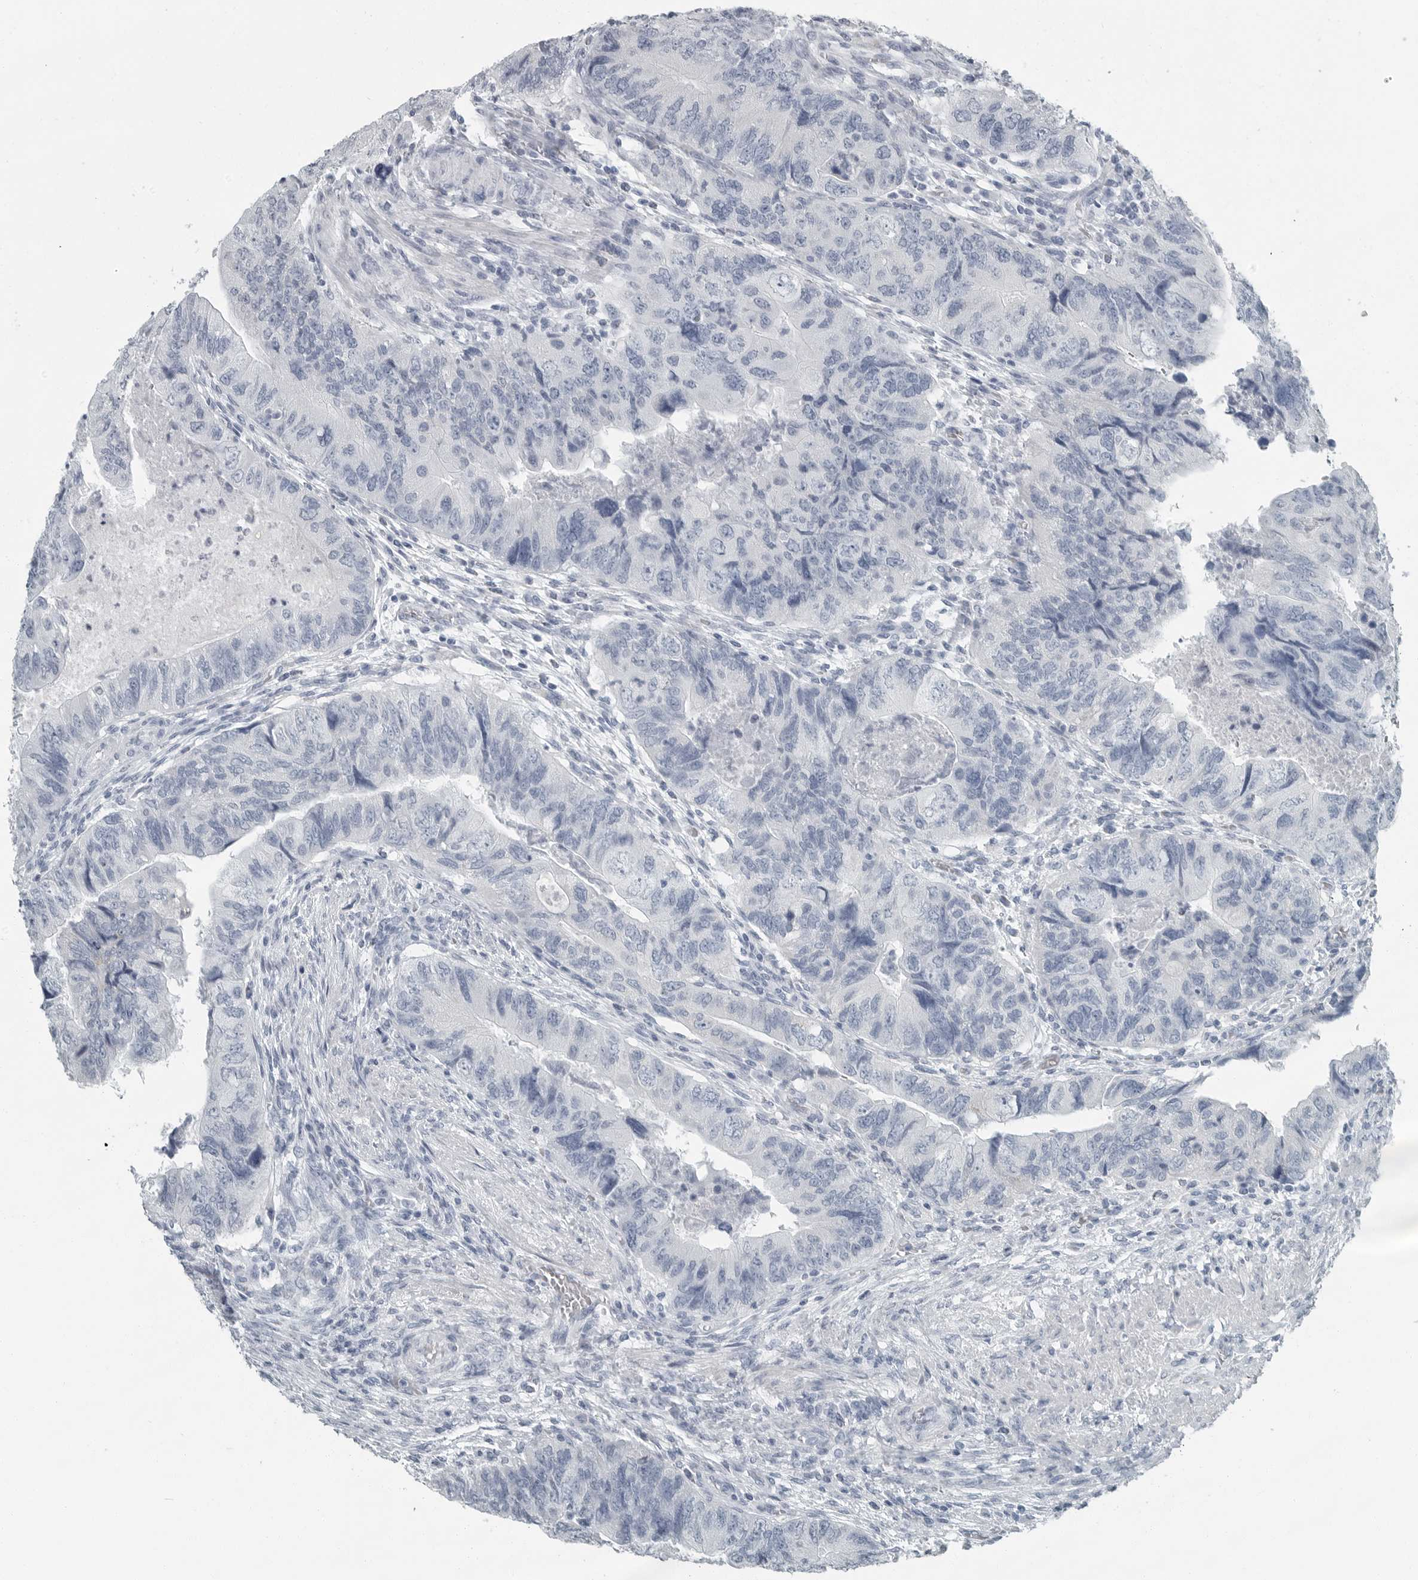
{"staining": {"intensity": "negative", "quantity": "none", "location": "none"}, "tissue": "colorectal cancer", "cell_type": "Tumor cells", "image_type": "cancer", "snomed": [{"axis": "morphology", "description": "Adenocarcinoma, NOS"}, {"axis": "topography", "description": "Rectum"}], "caption": "IHC photomicrograph of colorectal cancer (adenocarcinoma) stained for a protein (brown), which exhibits no positivity in tumor cells.", "gene": "FABP6", "patient": {"sex": "male", "age": 63}}